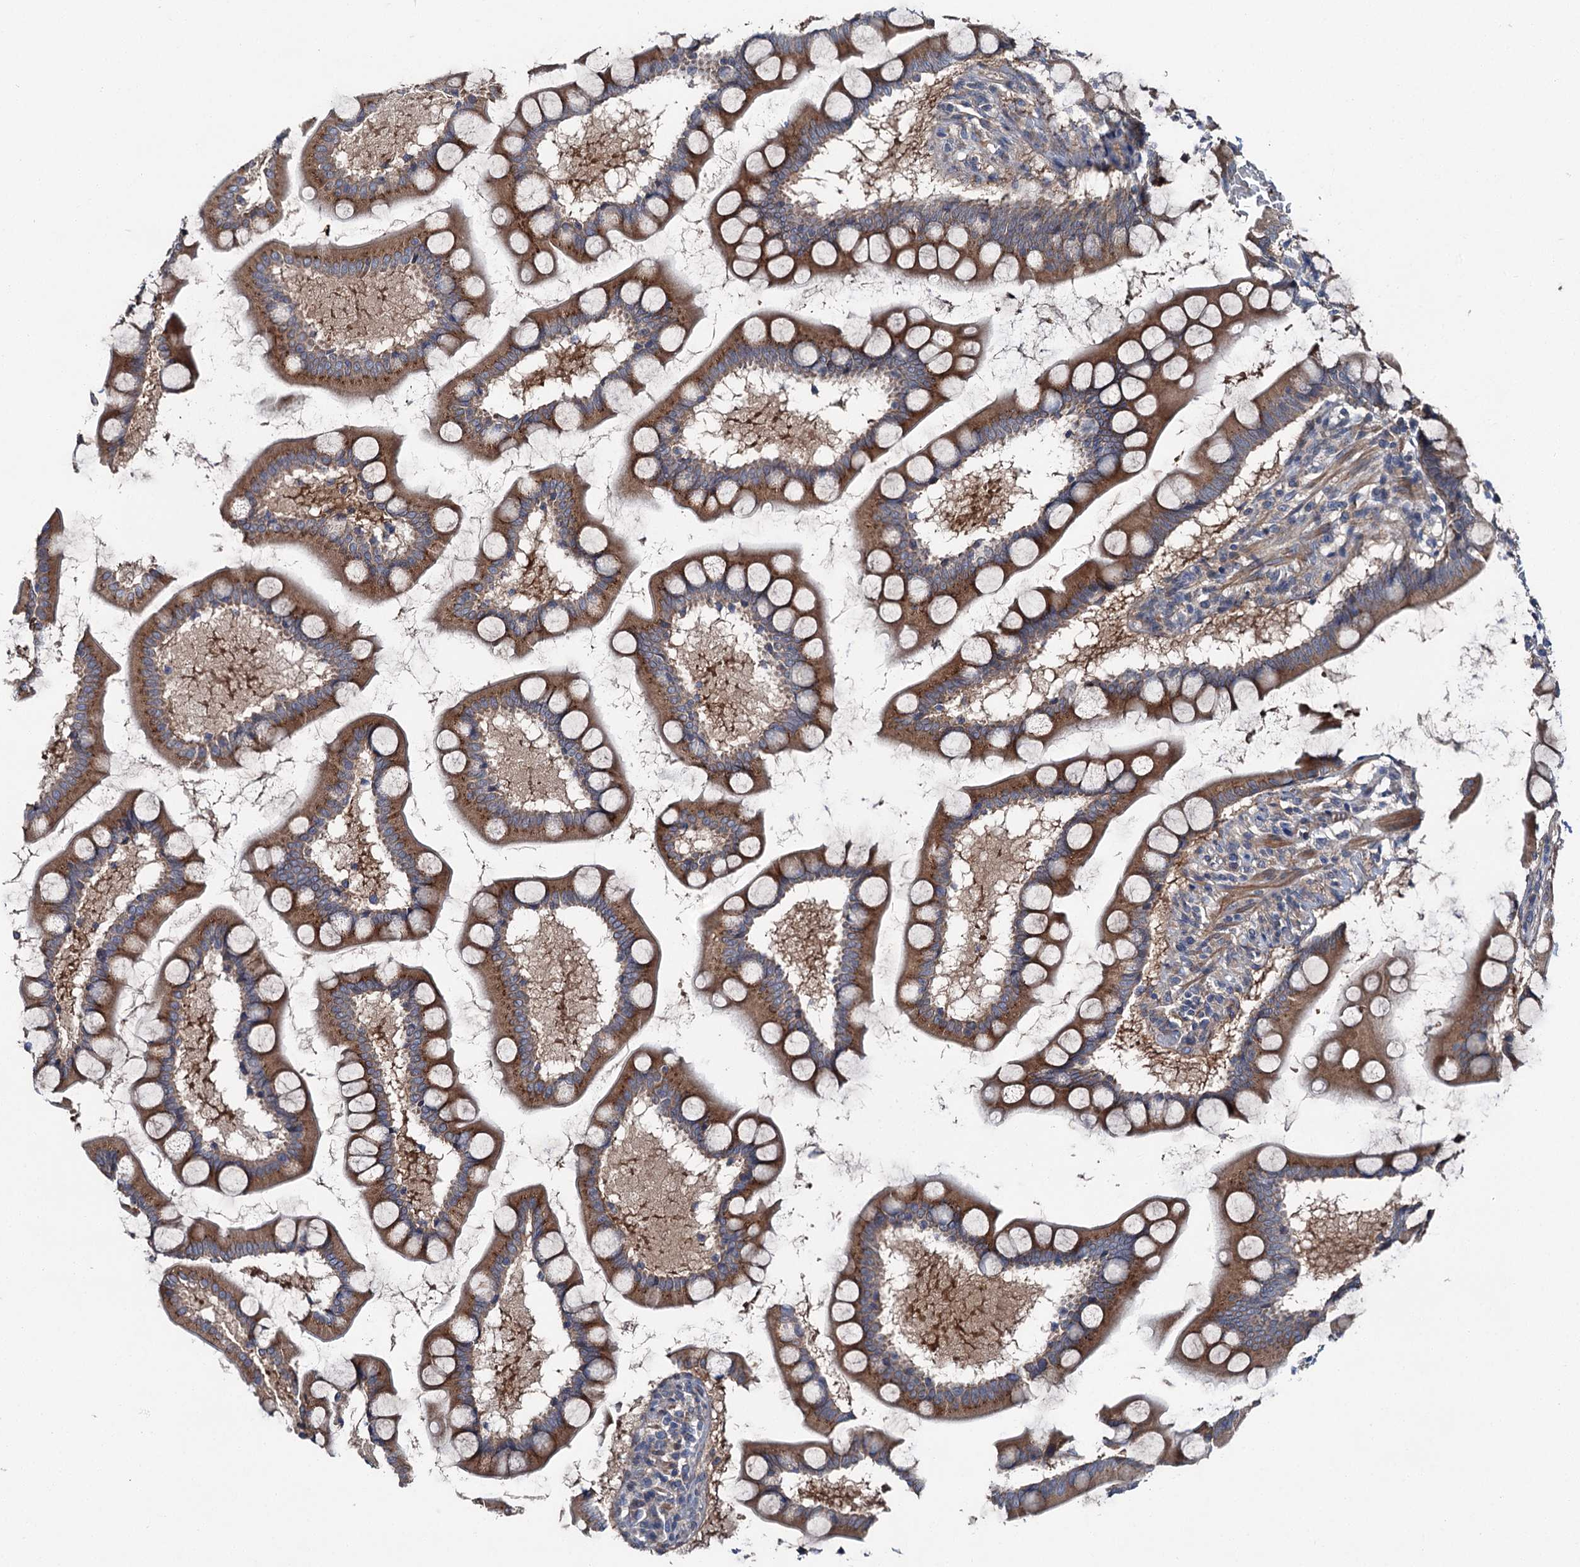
{"staining": {"intensity": "moderate", "quantity": ">75%", "location": "cytoplasmic/membranous"}, "tissue": "small intestine", "cell_type": "Glandular cells", "image_type": "normal", "snomed": [{"axis": "morphology", "description": "Normal tissue, NOS"}, {"axis": "topography", "description": "Small intestine"}], "caption": "Small intestine stained with immunohistochemistry demonstrates moderate cytoplasmic/membranous staining in approximately >75% of glandular cells.", "gene": "SLC22A25", "patient": {"sex": "male", "age": 41}}